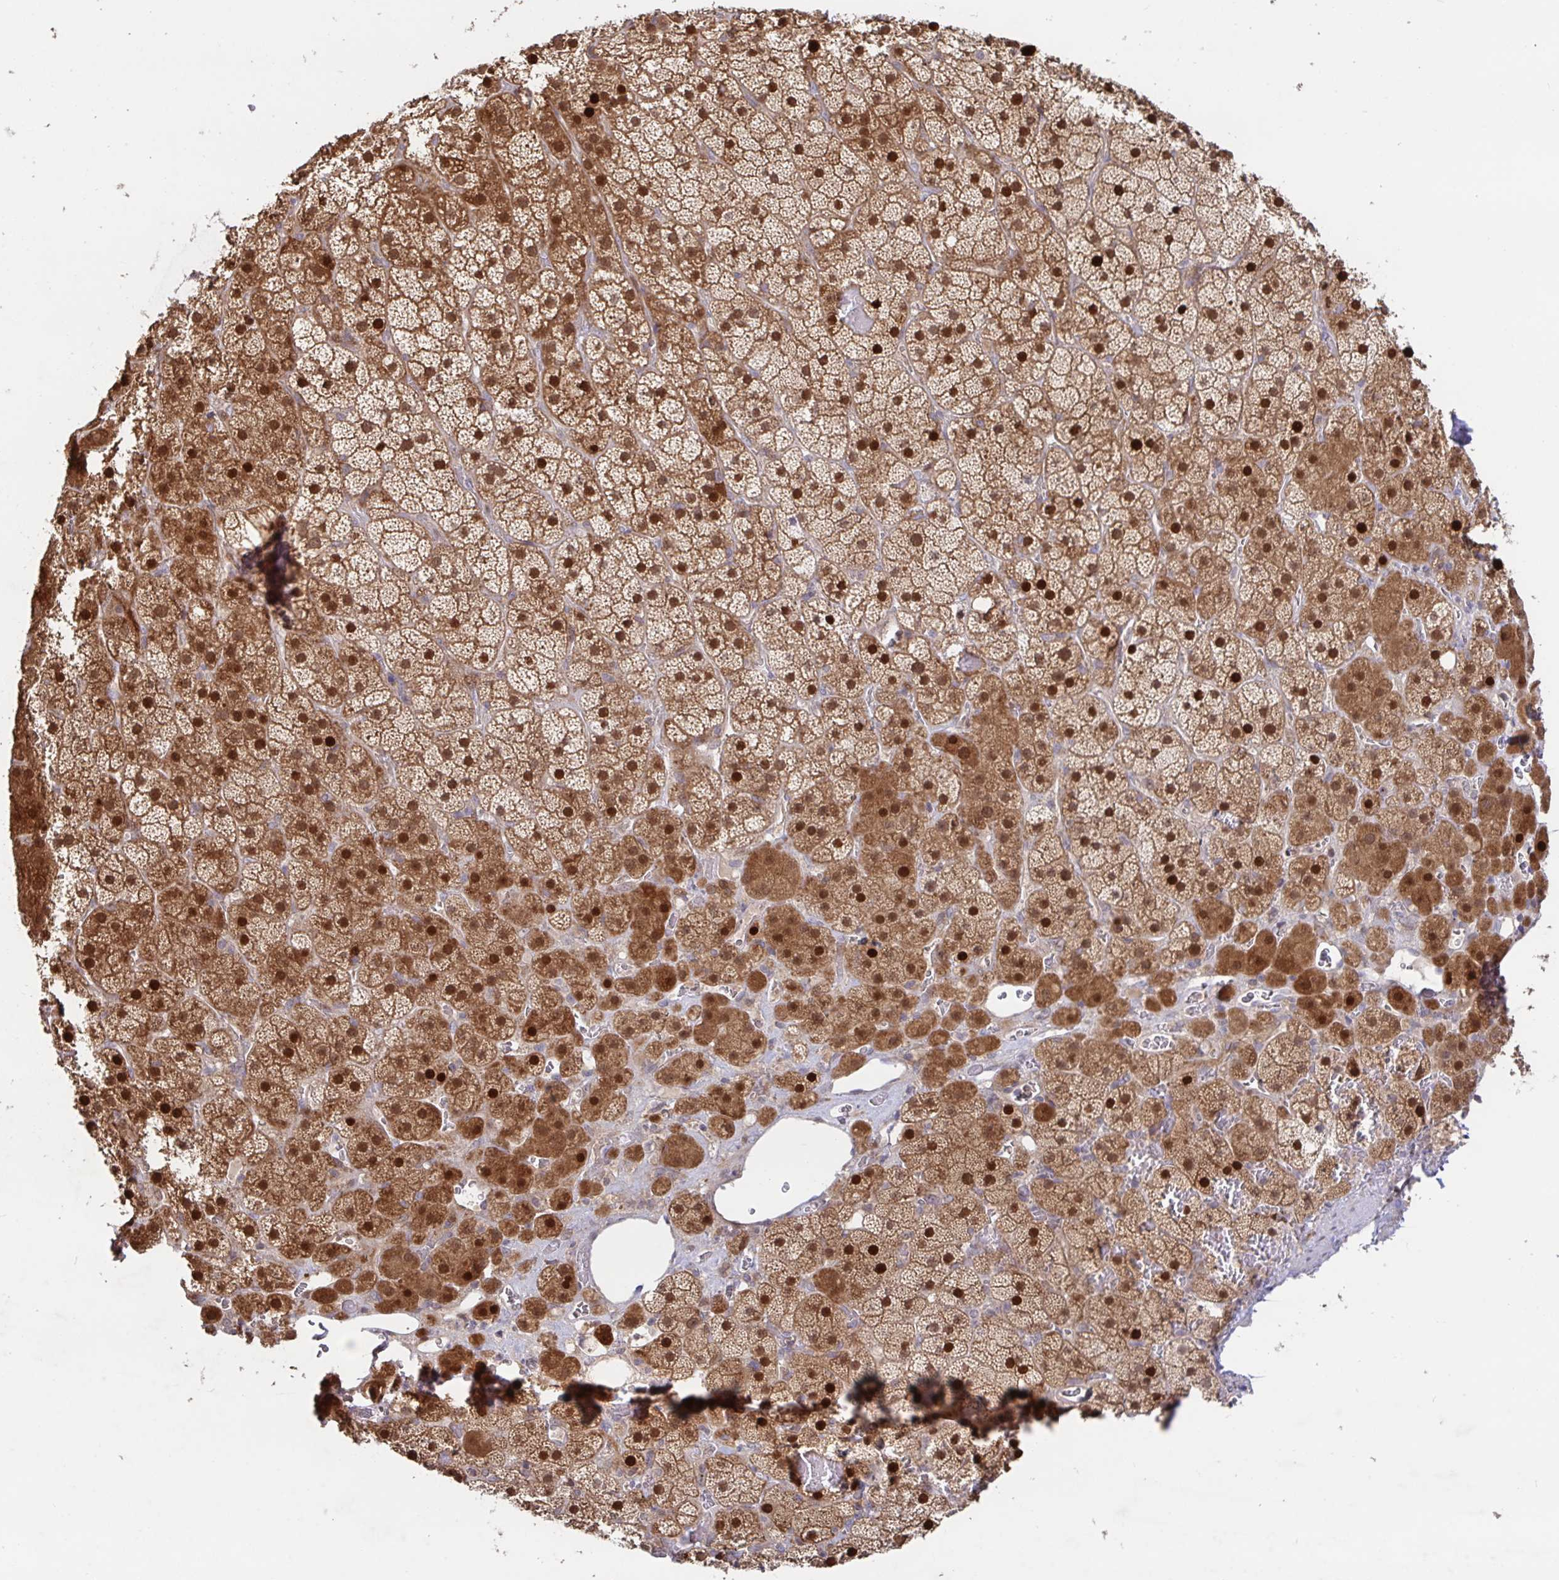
{"staining": {"intensity": "strong", "quantity": ">75%", "location": "cytoplasmic/membranous,nuclear"}, "tissue": "adrenal gland", "cell_type": "Glandular cells", "image_type": "normal", "snomed": [{"axis": "morphology", "description": "Normal tissue, NOS"}, {"axis": "topography", "description": "Adrenal gland"}], "caption": "This photomicrograph exhibits immunohistochemistry staining of unremarkable human adrenal gland, with high strong cytoplasmic/membranous,nuclear positivity in about >75% of glandular cells.", "gene": "AACS", "patient": {"sex": "male", "age": 57}}